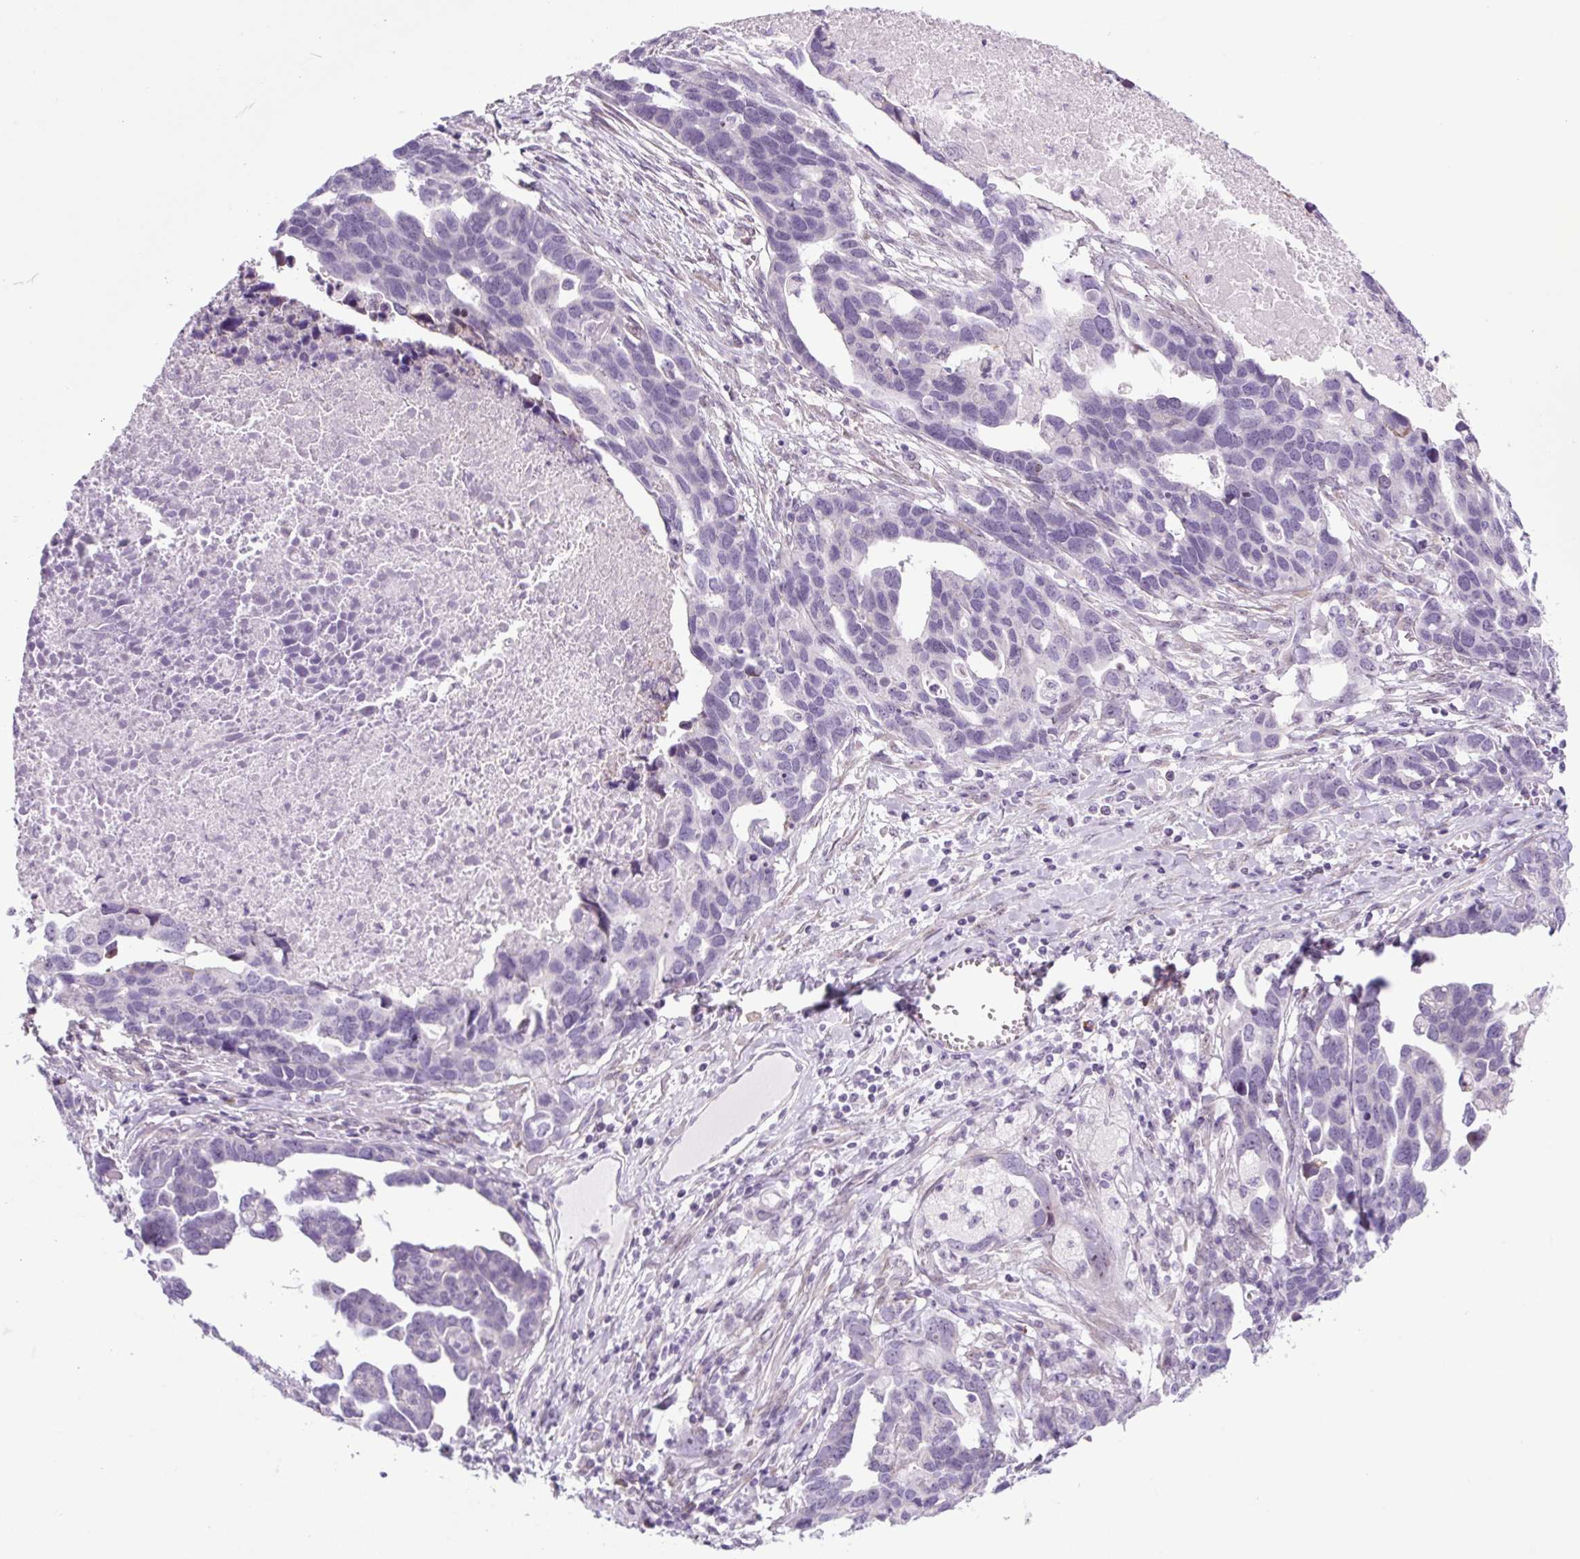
{"staining": {"intensity": "negative", "quantity": "none", "location": "none"}, "tissue": "ovarian cancer", "cell_type": "Tumor cells", "image_type": "cancer", "snomed": [{"axis": "morphology", "description": "Cystadenocarcinoma, serous, NOS"}, {"axis": "topography", "description": "Ovary"}], "caption": "Immunohistochemical staining of ovarian cancer (serous cystadenocarcinoma) demonstrates no significant expression in tumor cells. The staining is performed using DAB brown chromogen with nuclei counter-stained in using hematoxylin.", "gene": "RRS1", "patient": {"sex": "female", "age": 54}}